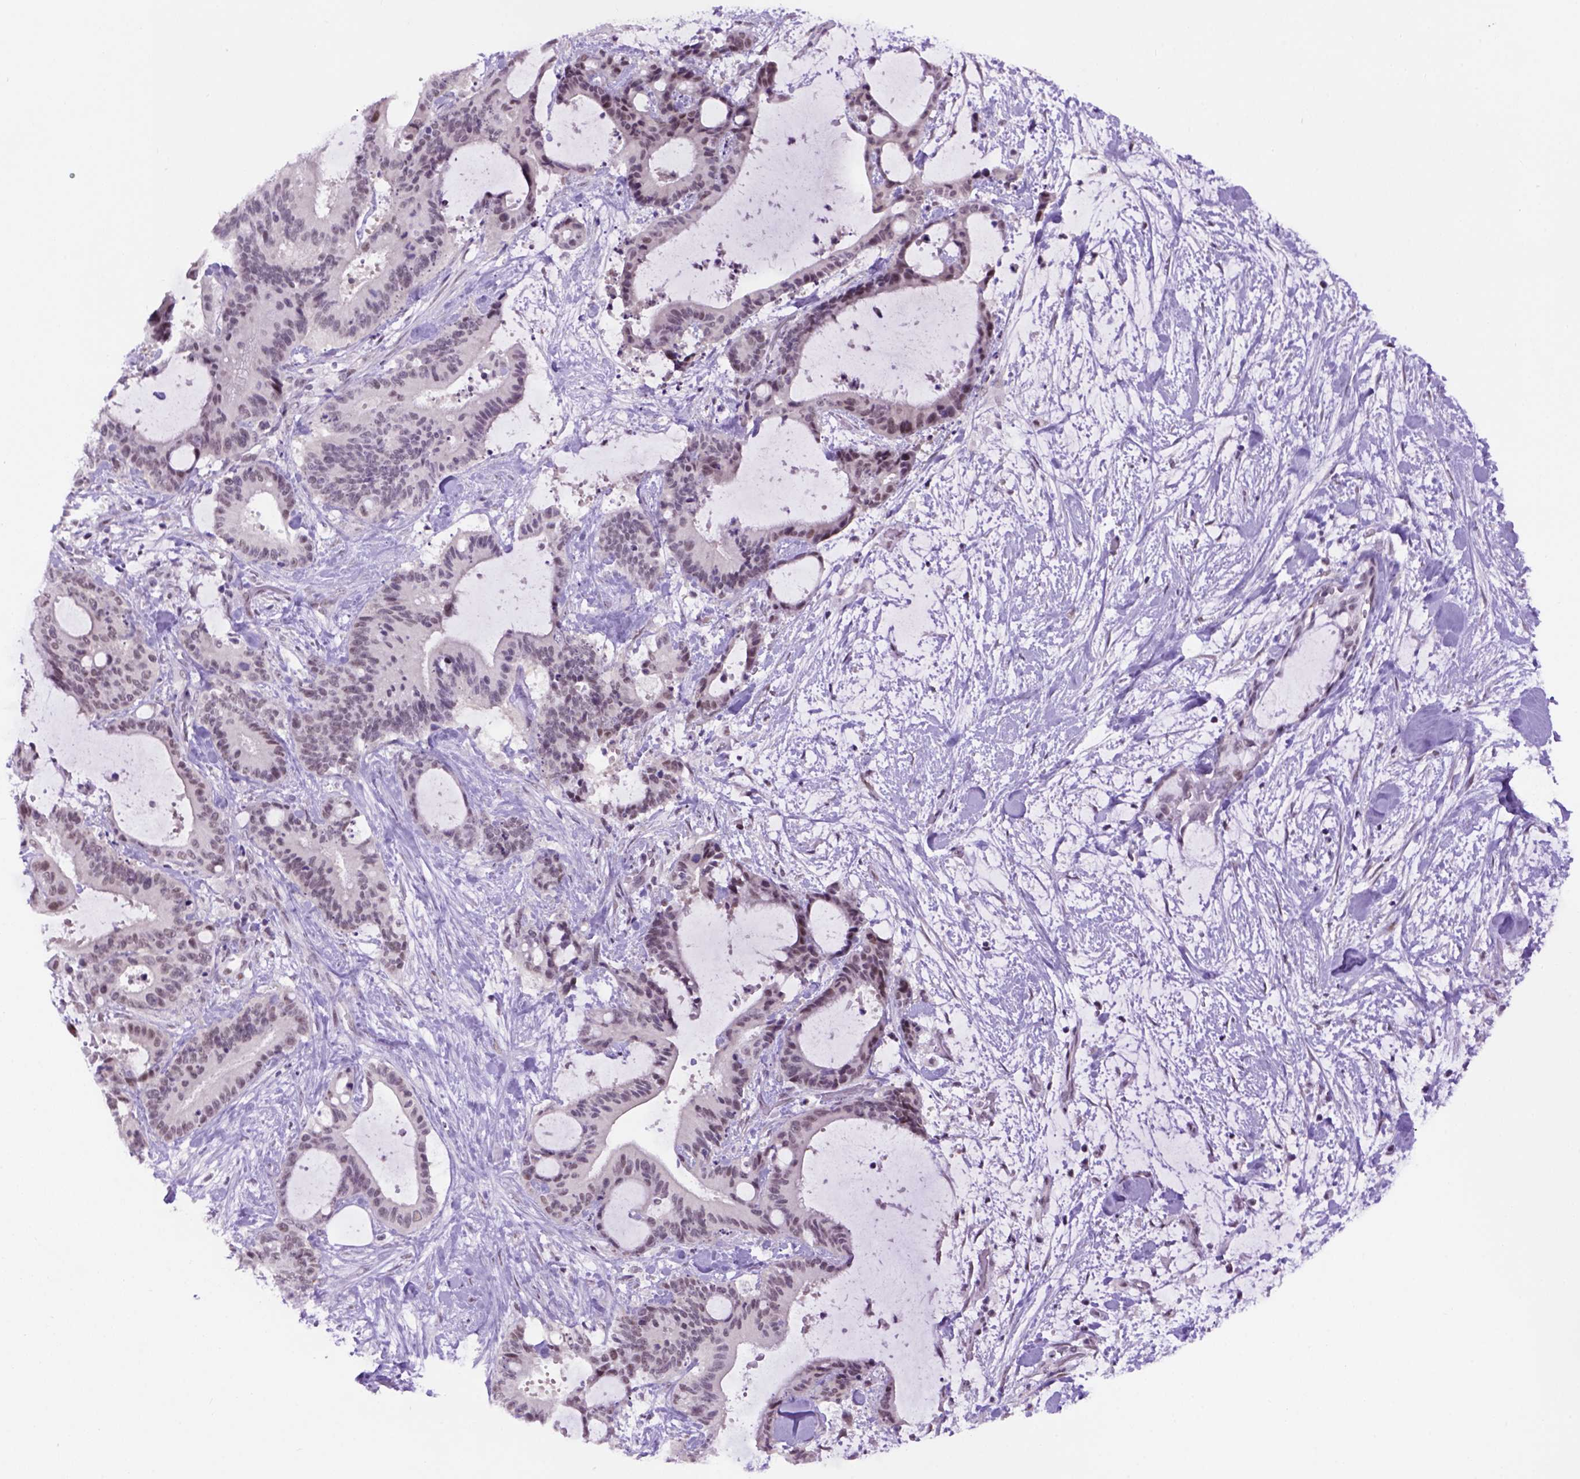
{"staining": {"intensity": "weak", "quantity": "<25%", "location": "nuclear"}, "tissue": "liver cancer", "cell_type": "Tumor cells", "image_type": "cancer", "snomed": [{"axis": "morphology", "description": "Cholangiocarcinoma"}, {"axis": "topography", "description": "Liver"}], "caption": "DAB (3,3'-diaminobenzidine) immunohistochemical staining of liver cholangiocarcinoma exhibits no significant positivity in tumor cells. Brightfield microscopy of immunohistochemistry stained with DAB (3,3'-diaminobenzidine) (brown) and hematoxylin (blue), captured at high magnification.", "gene": "TBPL1", "patient": {"sex": "female", "age": 73}}